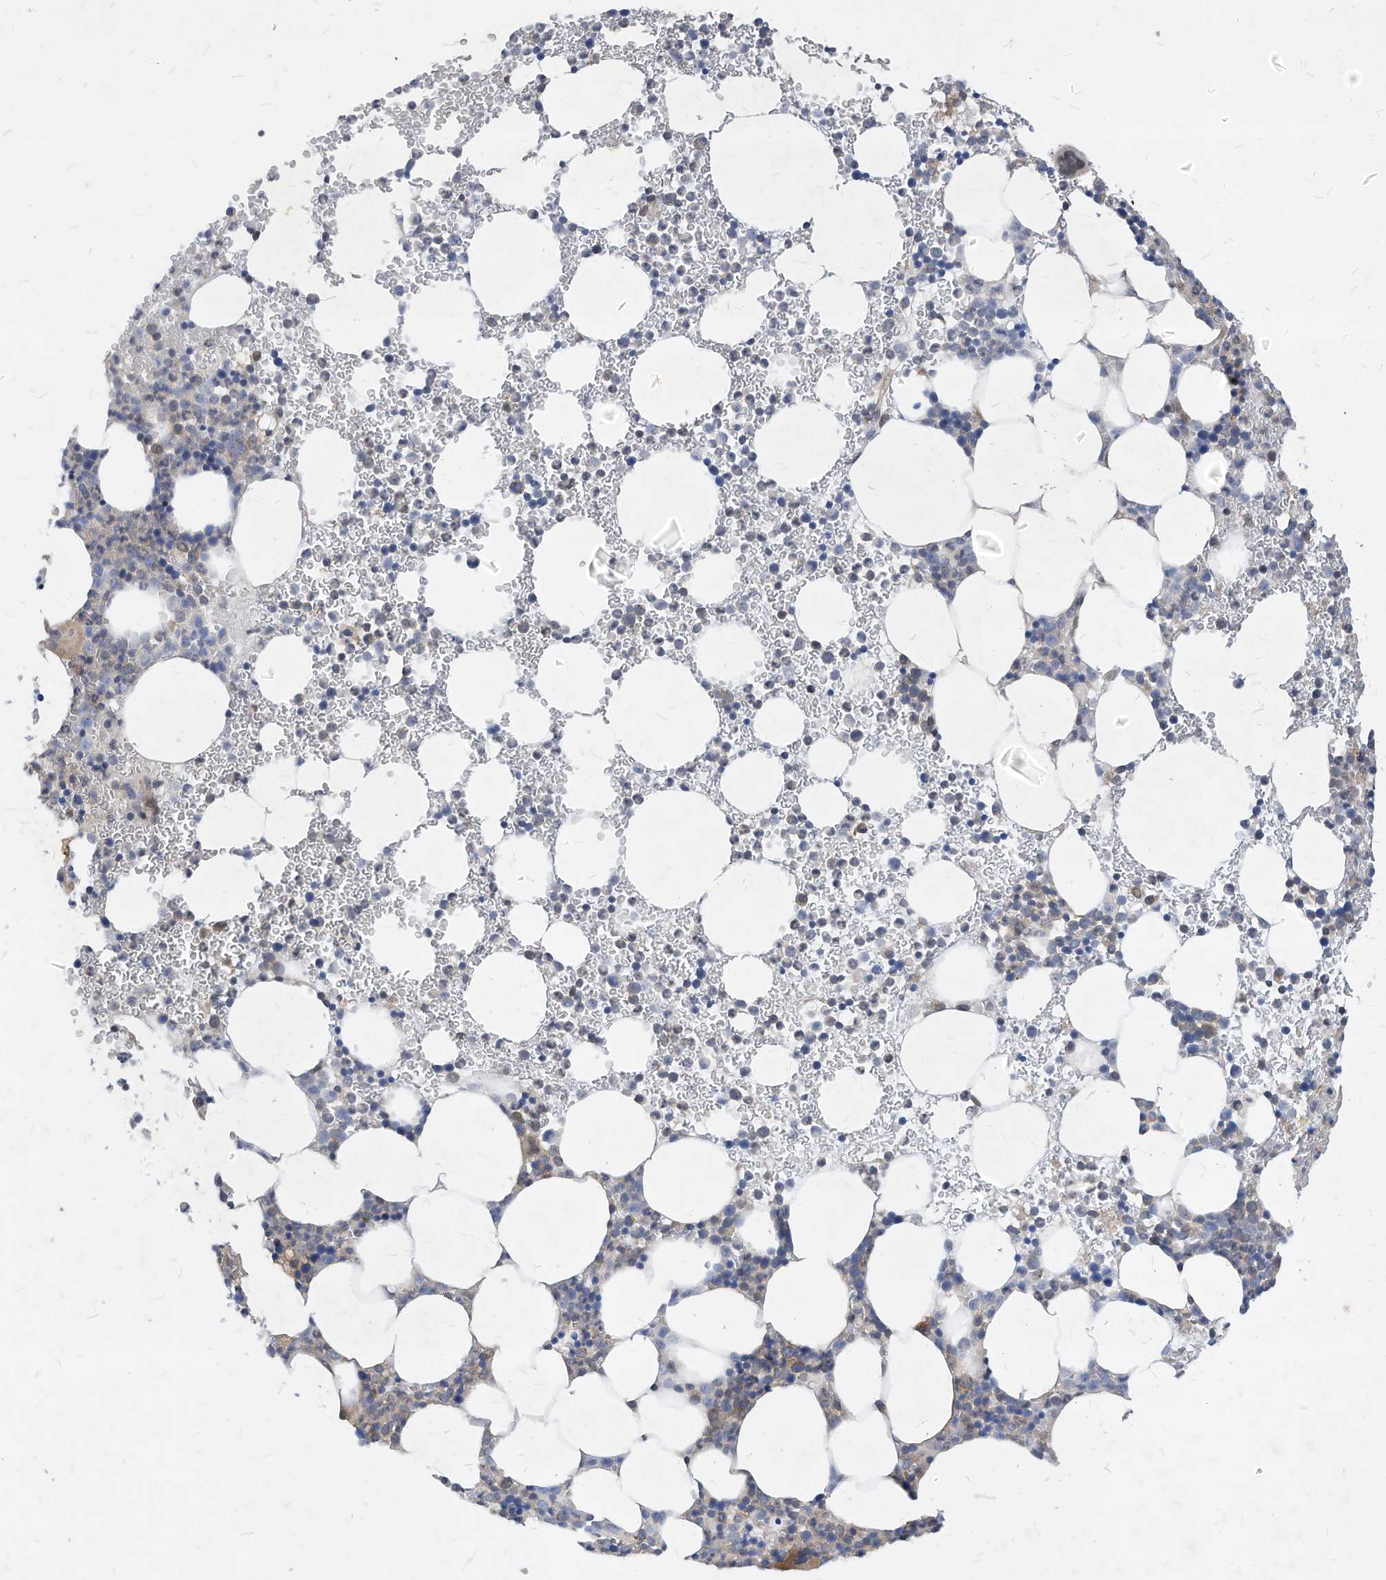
{"staining": {"intensity": "moderate", "quantity": "<25%", "location": "nuclear"}, "tissue": "bone marrow", "cell_type": "Hematopoietic cells", "image_type": "normal", "snomed": [{"axis": "morphology", "description": "Normal tissue, NOS"}, {"axis": "topography", "description": "Bone marrow"}], "caption": "Protein staining by immunohistochemistry exhibits moderate nuclear staining in about <25% of hematopoietic cells in normal bone marrow. Ihc stains the protein in brown and the nuclei are stained blue.", "gene": "KPNB1", "patient": {"sex": "female", "age": 78}}